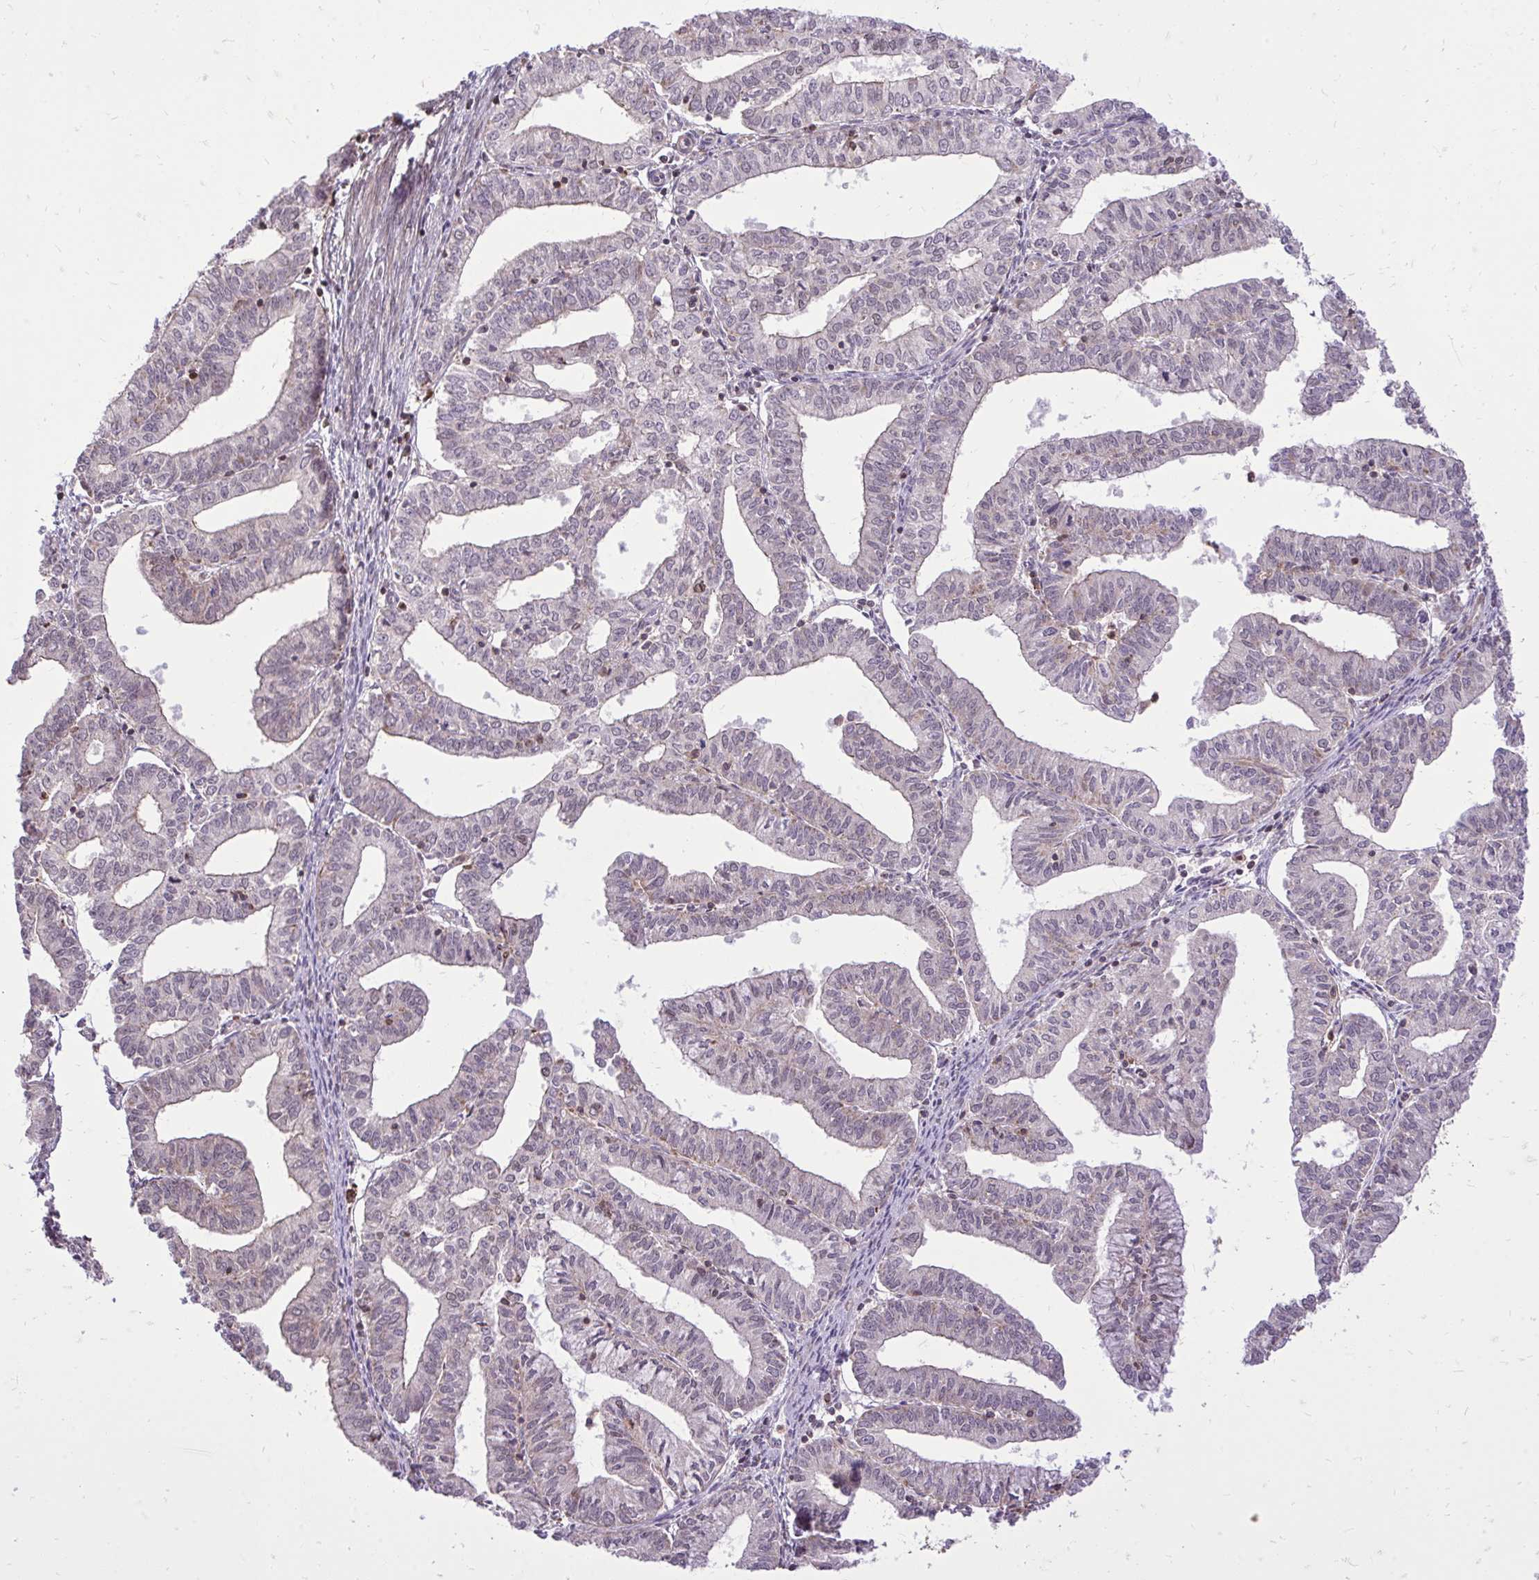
{"staining": {"intensity": "weak", "quantity": "<25%", "location": "cytoplasmic/membranous"}, "tissue": "endometrial cancer", "cell_type": "Tumor cells", "image_type": "cancer", "snomed": [{"axis": "morphology", "description": "Adenocarcinoma, NOS"}, {"axis": "topography", "description": "Endometrium"}], "caption": "Tumor cells show no significant expression in endometrial adenocarcinoma. (Immunohistochemistry (ihc), brightfield microscopy, high magnification).", "gene": "SLC7A5", "patient": {"sex": "female", "age": 61}}